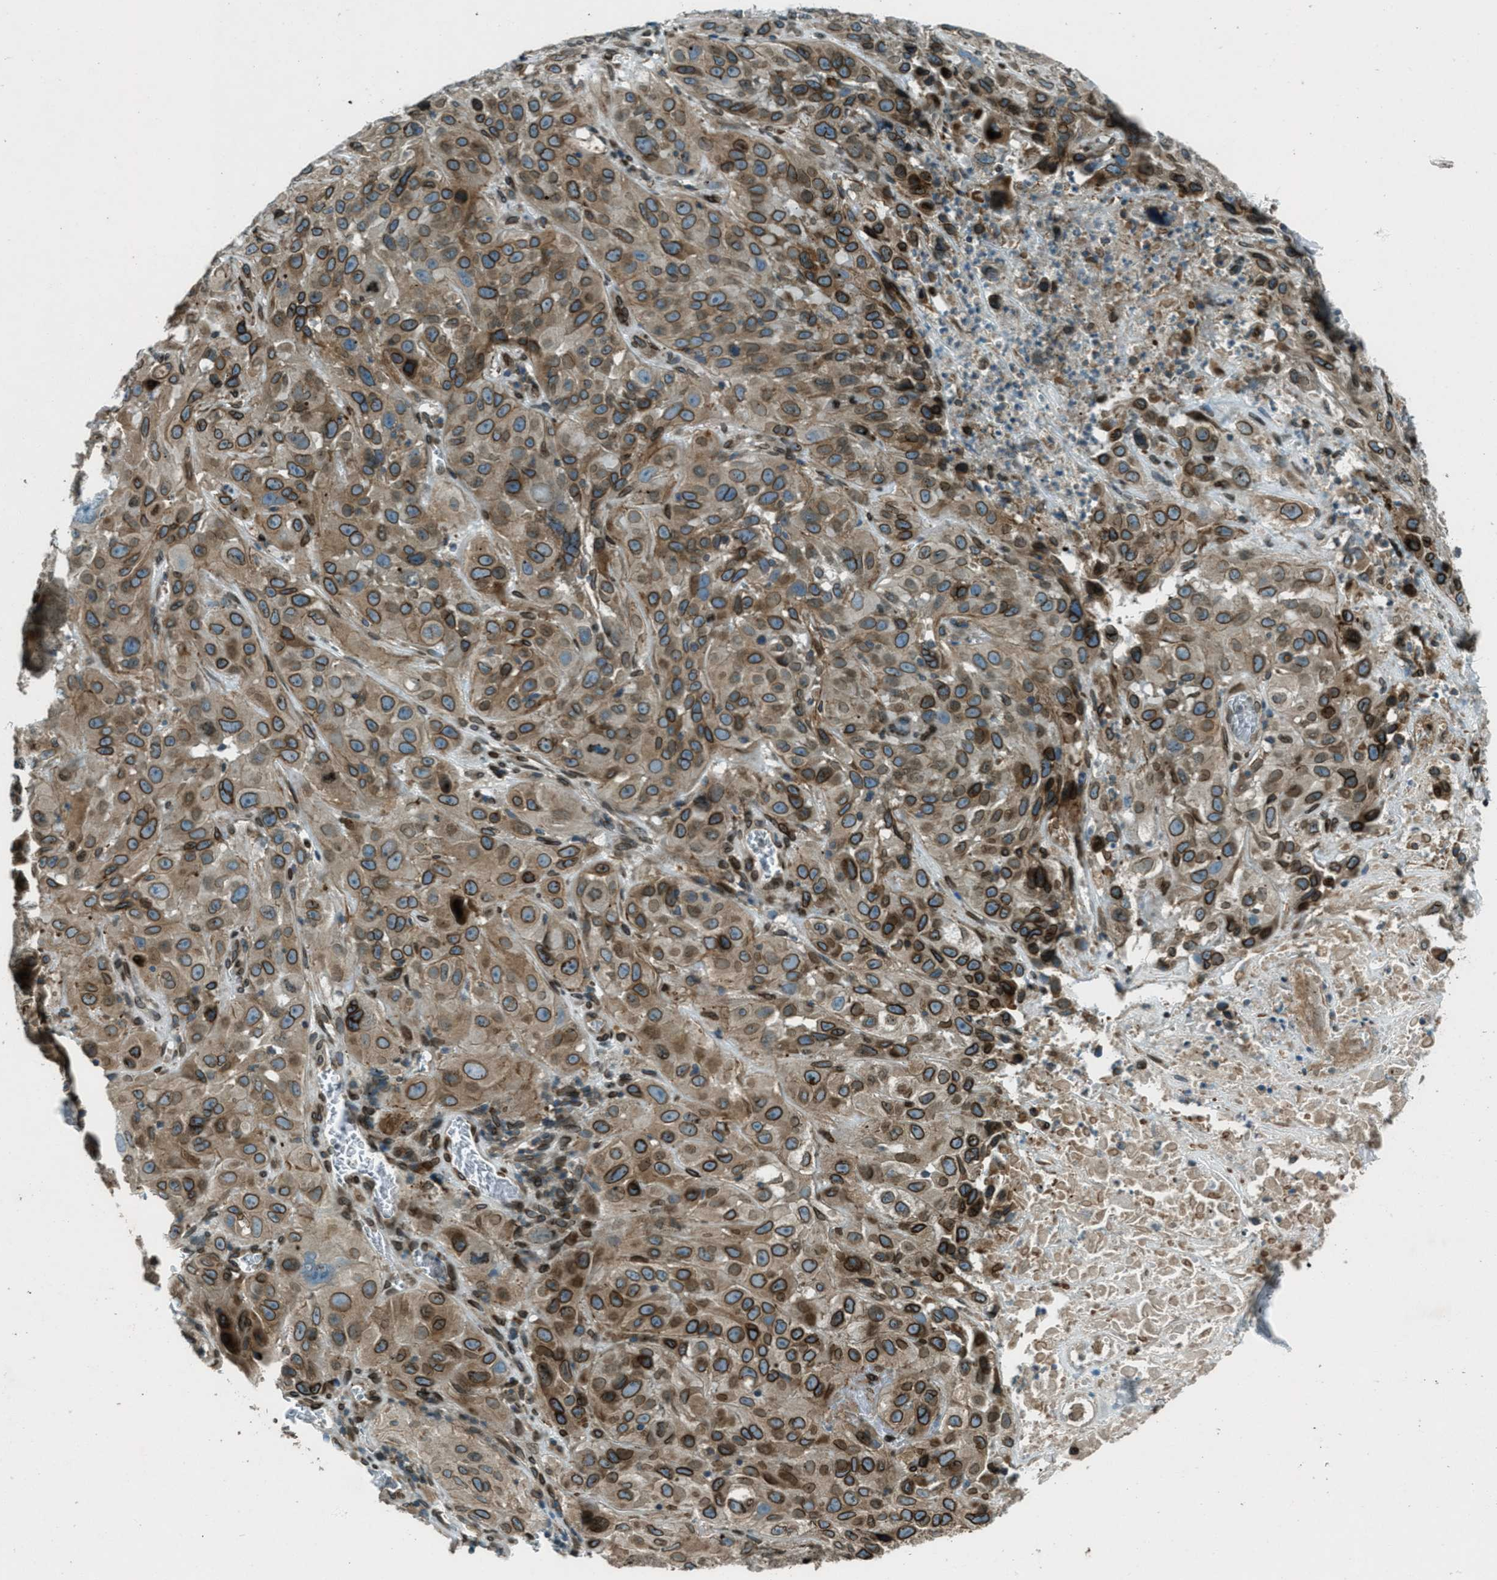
{"staining": {"intensity": "strong", "quantity": ">75%", "location": "cytoplasmic/membranous,nuclear"}, "tissue": "cervical cancer", "cell_type": "Tumor cells", "image_type": "cancer", "snomed": [{"axis": "morphology", "description": "Squamous cell carcinoma, NOS"}, {"axis": "topography", "description": "Cervix"}], "caption": "Immunohistochemical staining of human cervical cancer (squamous cell carcinoma) displays high levels of strong cytoplasmic/membranous and nuclear positivity in approximately >75% of tumor cells. (DAB IHC, brown staining for protein, blue staining for nuclei).", "gene": "LEMD2", "patient": {"sex": "female", "age": 32}}